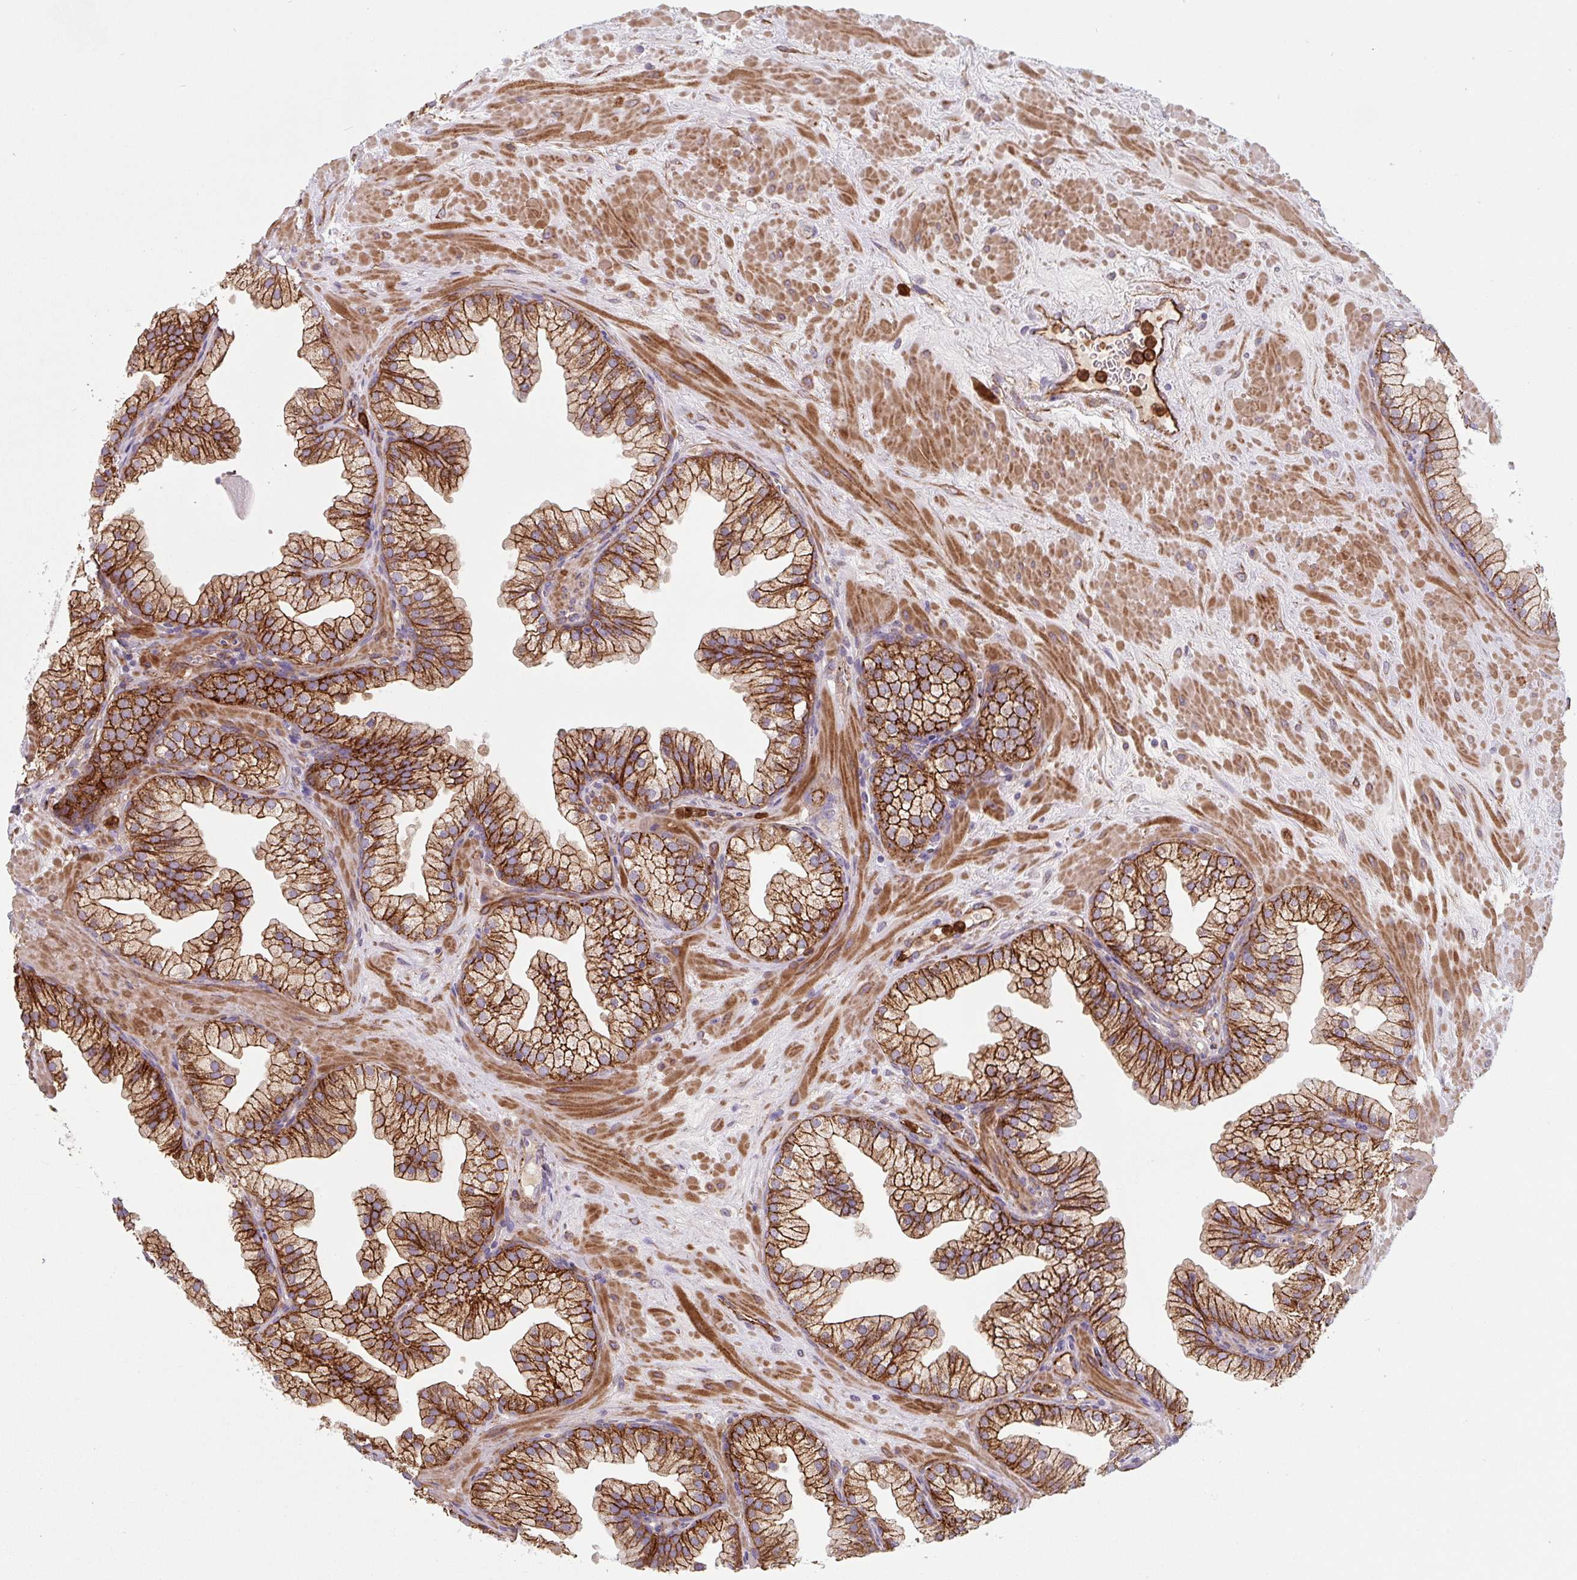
{"staining": {"intensity": "strong", "quantity": ">75%", "location": "cytoplasmic/membranous"}, "tissue": "prostate", "cell_type": "Glandular cells", "image_type": "normal", "snomed": [{"axis": "morphology", "description": "Normal tissue, NOS"}, {"axis": "topography", "description": "Prostate"}, {"axis": "topography", "description": "Peripheral nerve tissue"}], "caption": "Unremarkable prostate demonstrates strong cytoplasmic/membranous positivity in approximately >75% of glandular cells The protein of interest is shown in brown color, while the nuclei are stained blue..", "gene": "DHFR2", "patient": {"sex": "male", "age": 61}}